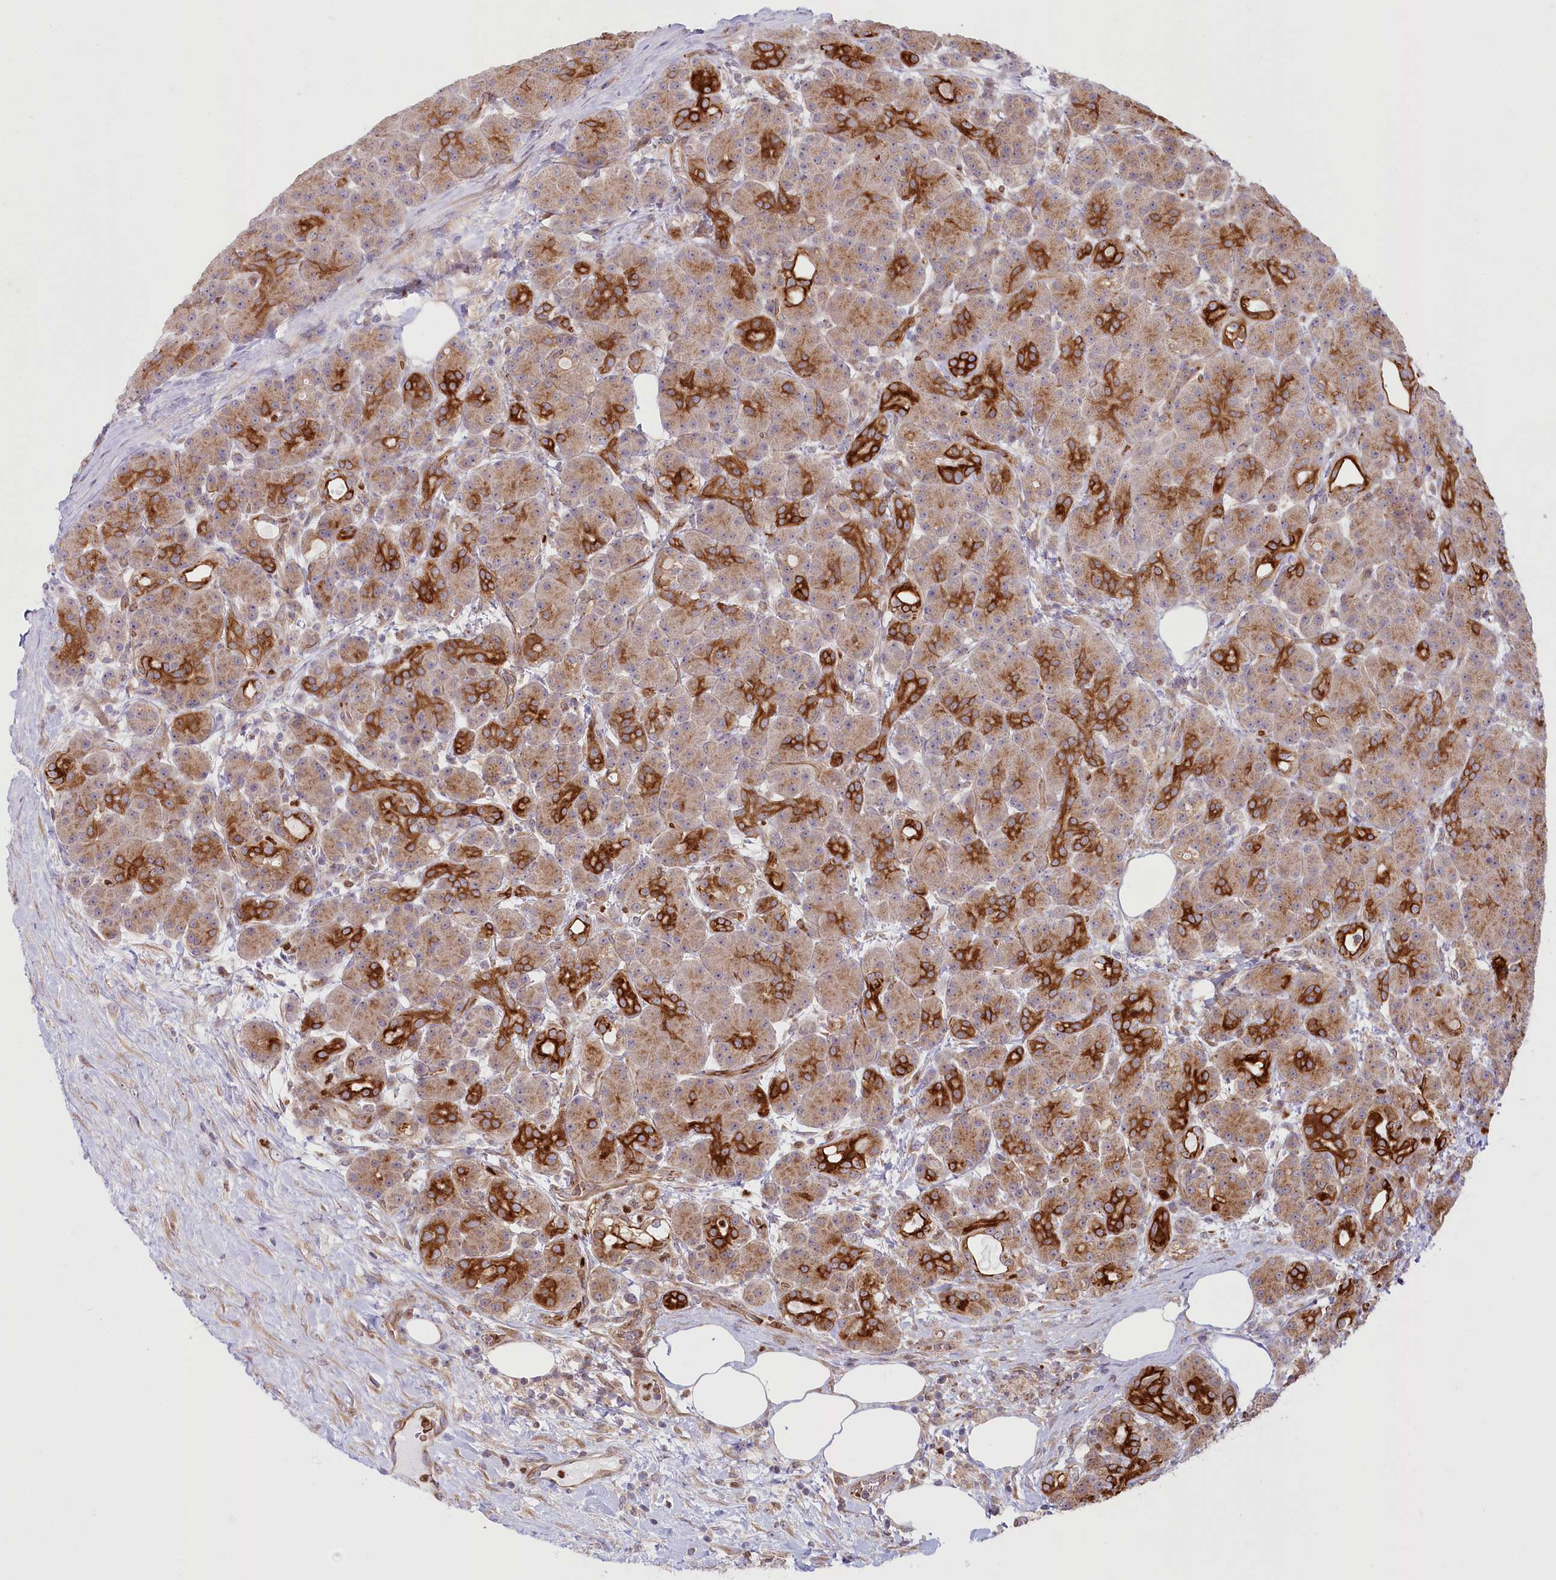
{"staining": {"intensity": "strong", "quantity": "25%-75%", "location": "cytoplasmic/membranous"}, "tissue": "pancreas", "cell_type": "Exocrine glandular cells", "image_type": "normal", "snomed": [{"axis": "morphology", "description": "Normal tissue, NOS"}, {"axis": "topography", "description": "Pancreas"}], "caption": "Immunohistochemistry (IHC) micrograph of benign human pancreas stained for a protein (brown), which displays high levels of strong cytoplasmic/membranous positivity in approximately 25%-75% of exocrine glandular cells.", "gene": "COMMD3", "patient": {"sex": "male", "age": 63}}